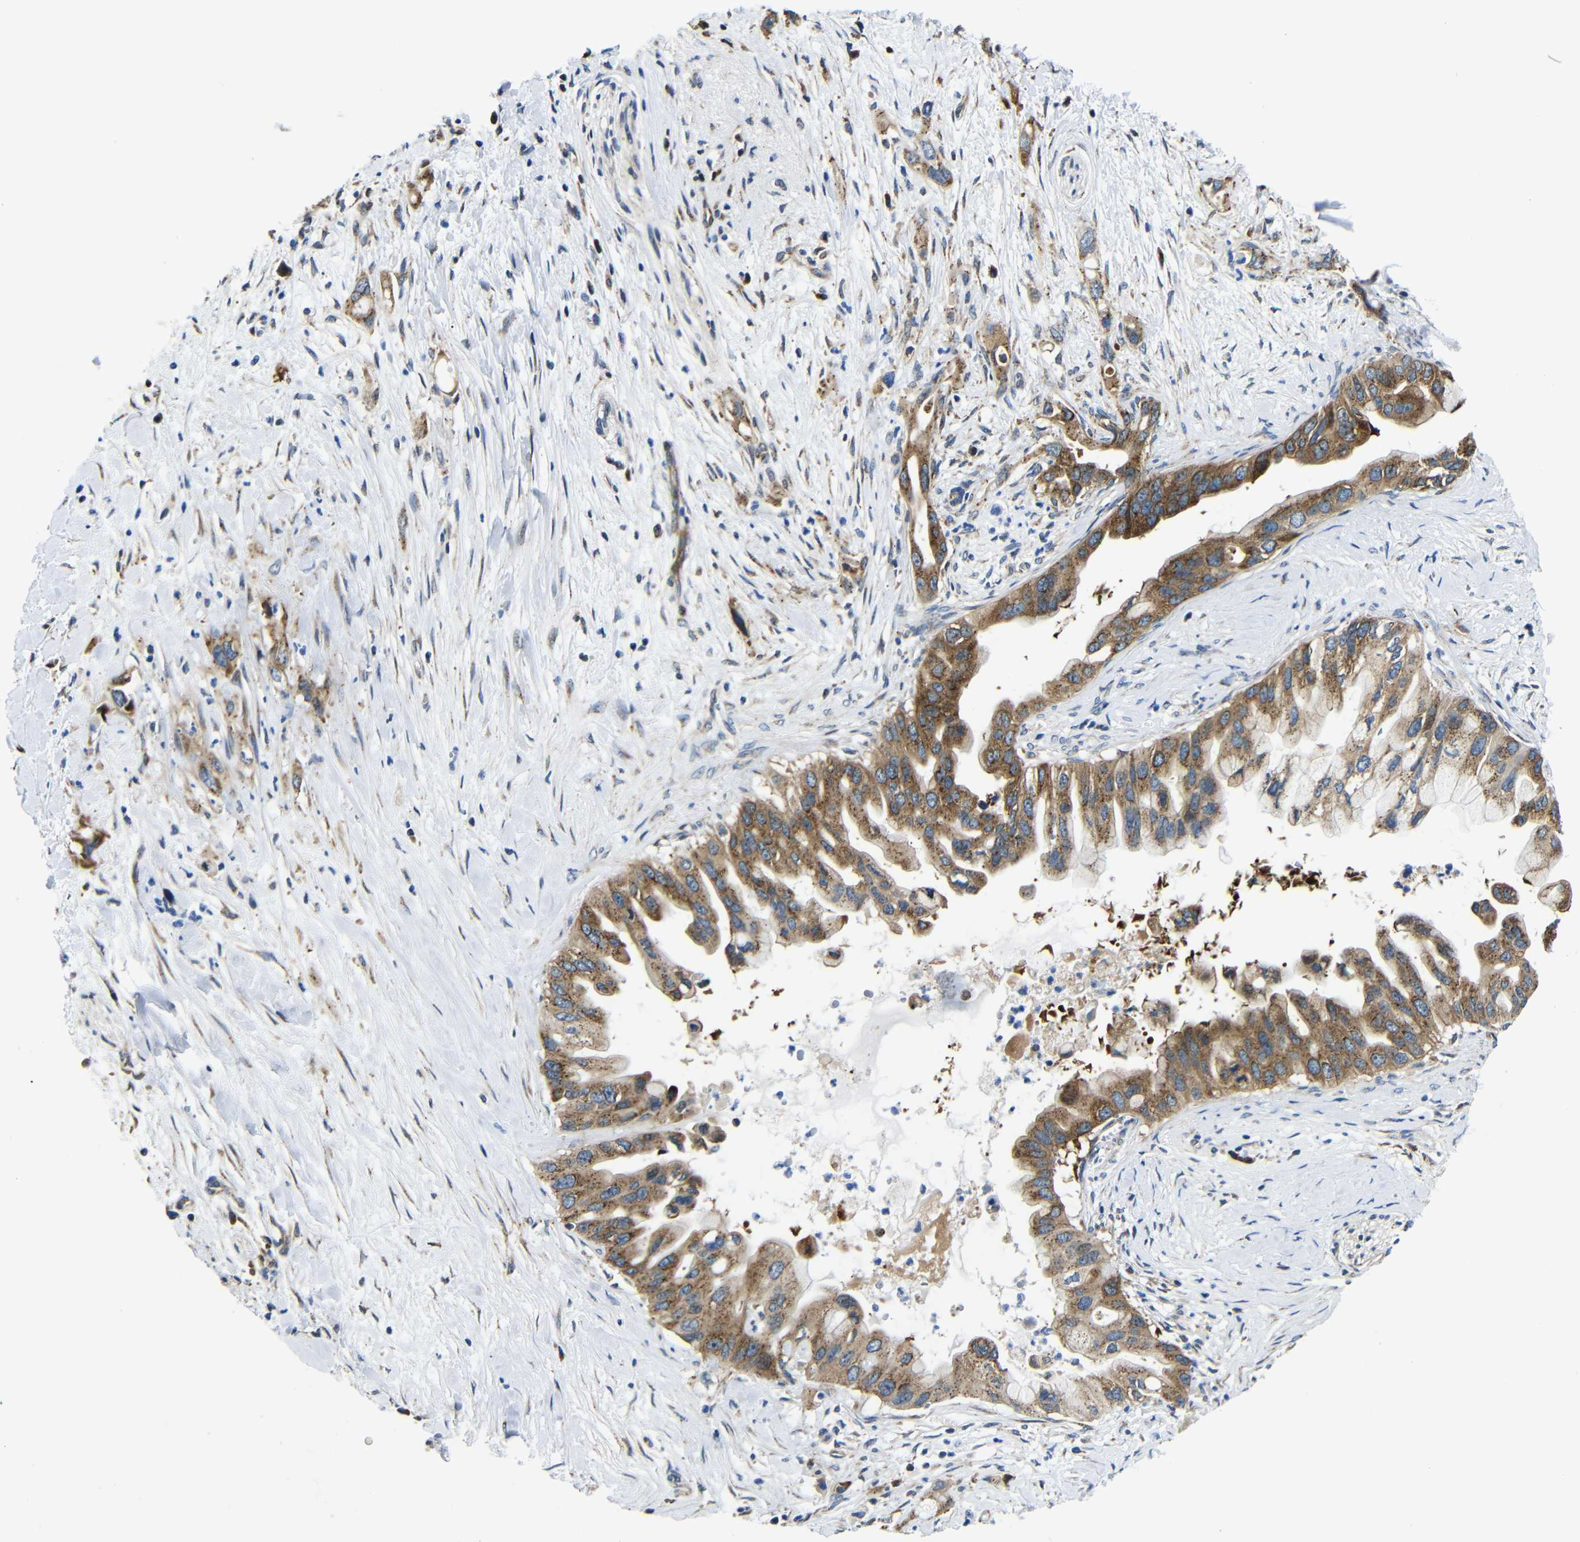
{"staining": {"intensity": "moderate", "quantity": ">75%", "location": "cytoplasmic/membranous"}, "tissue": "pancreatic cancer", "cell_type": "Tumor cells", "image_type": "cancer", "snomed": [{"axis": "morphology", "description": "Adenocarcinoma, NOS"}, {"axis": "topography", "description": "Pancreas"}], "caption": "Pancreatic cancer stained for a protein (brown) exhibits moderate cytoplasmic/membranous positive expression in approximately >75% of tumor cells.", "gene": "ABCE1", "patient": {"sex": "male", "age": 55}}